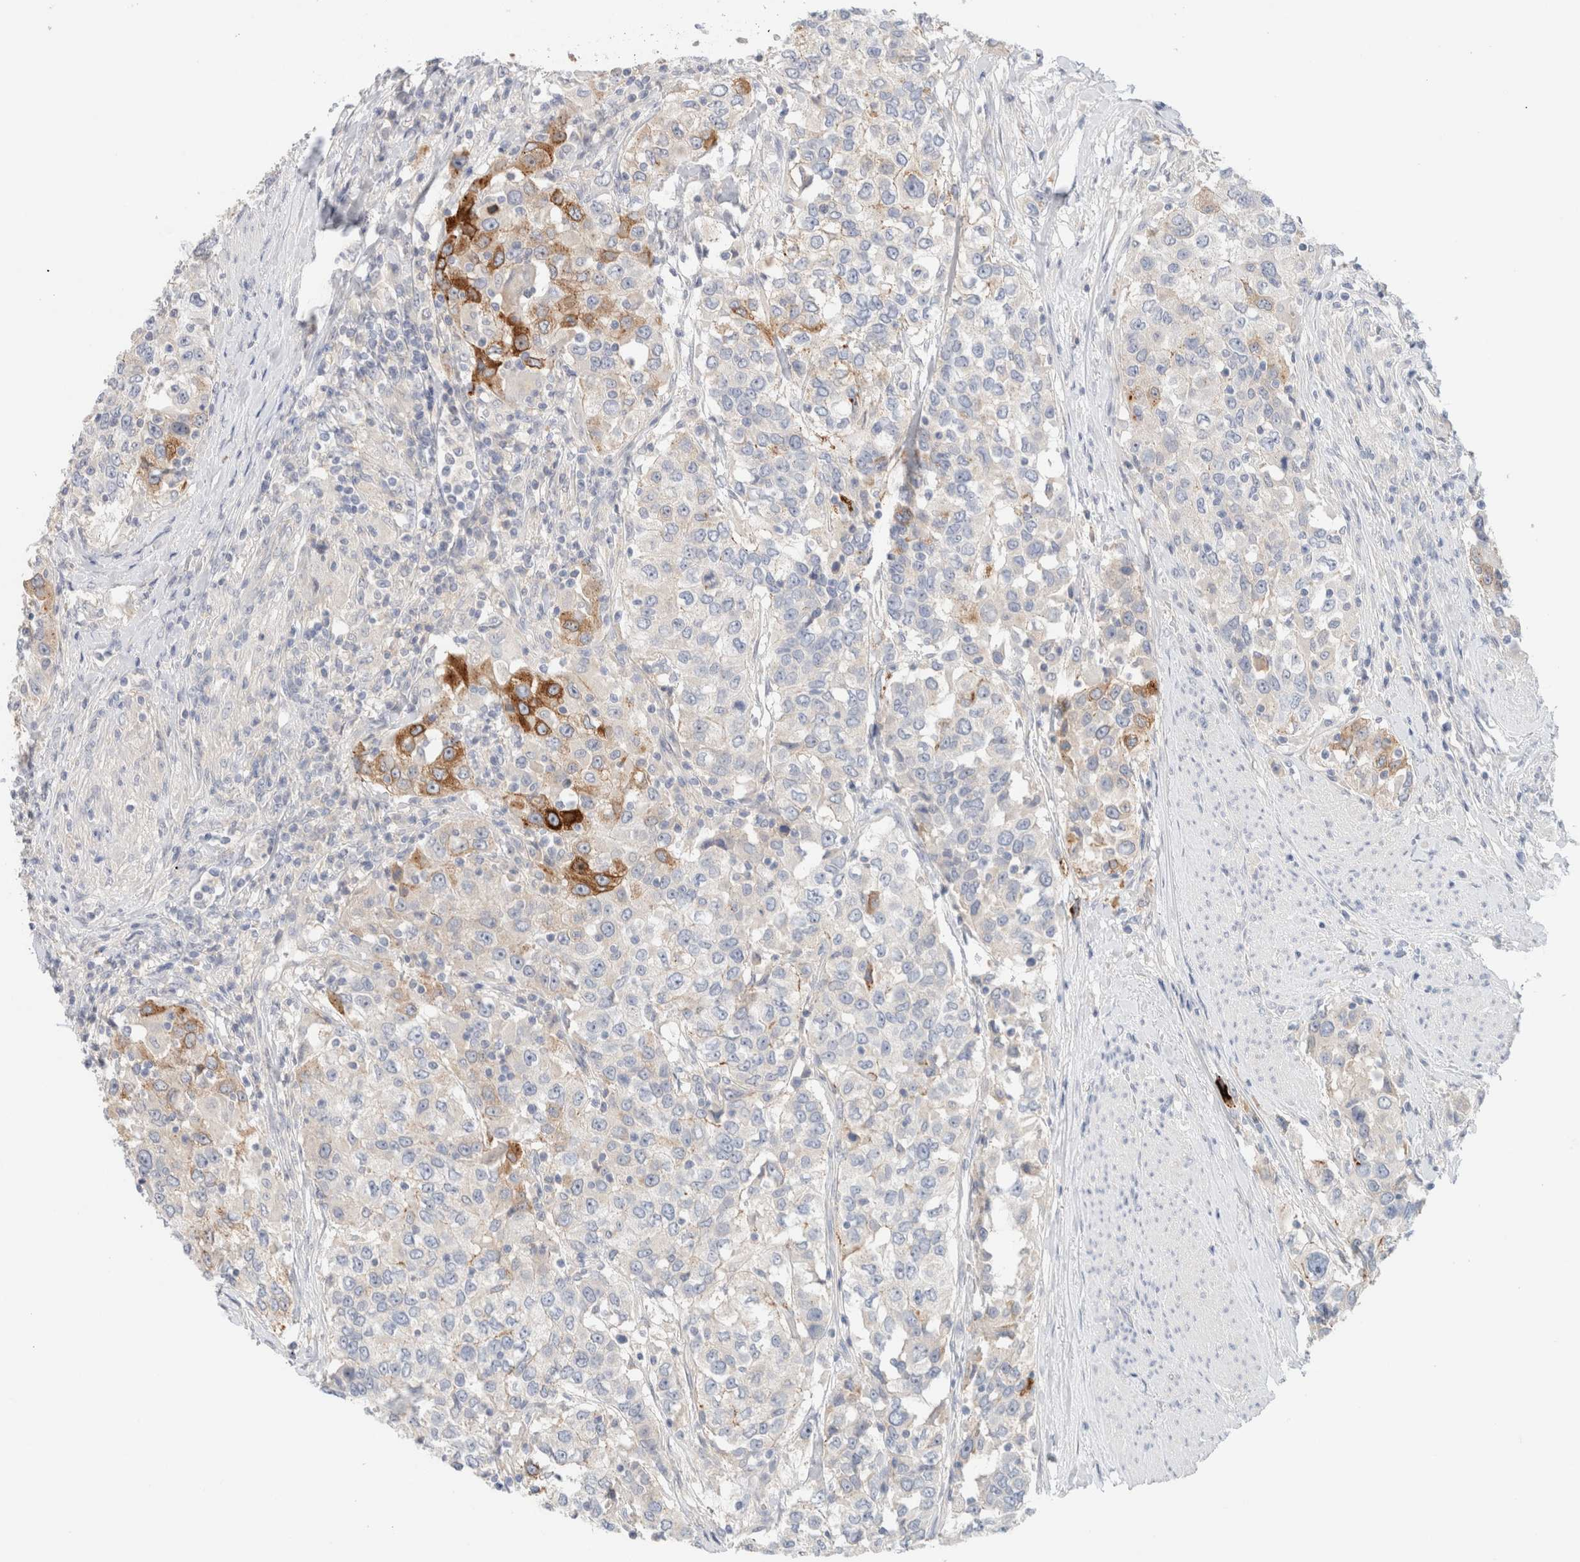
{"staining": {"intensity": "strong", "quantity": "<25%", "location": "cytoplasmic/membranous"}, "tissue": "urothelial cancer", "cell_type": "Tumor cells", "image_type": "cancer", "snomed": [{"axis": "morphology", "description": "Urothelial carcinoma, High grade"}, {"axis": "topography", "description": "Urinary bladder"}], "caption": "Urothelial carcinoma (high-grade) stained for a protein (brown) reveals strong cytoplasmic/membranous positive staining in approximately <25% of tumor cells.", "gene": "SDR16C5", "patient": {"sex": "female", "age": 80}}